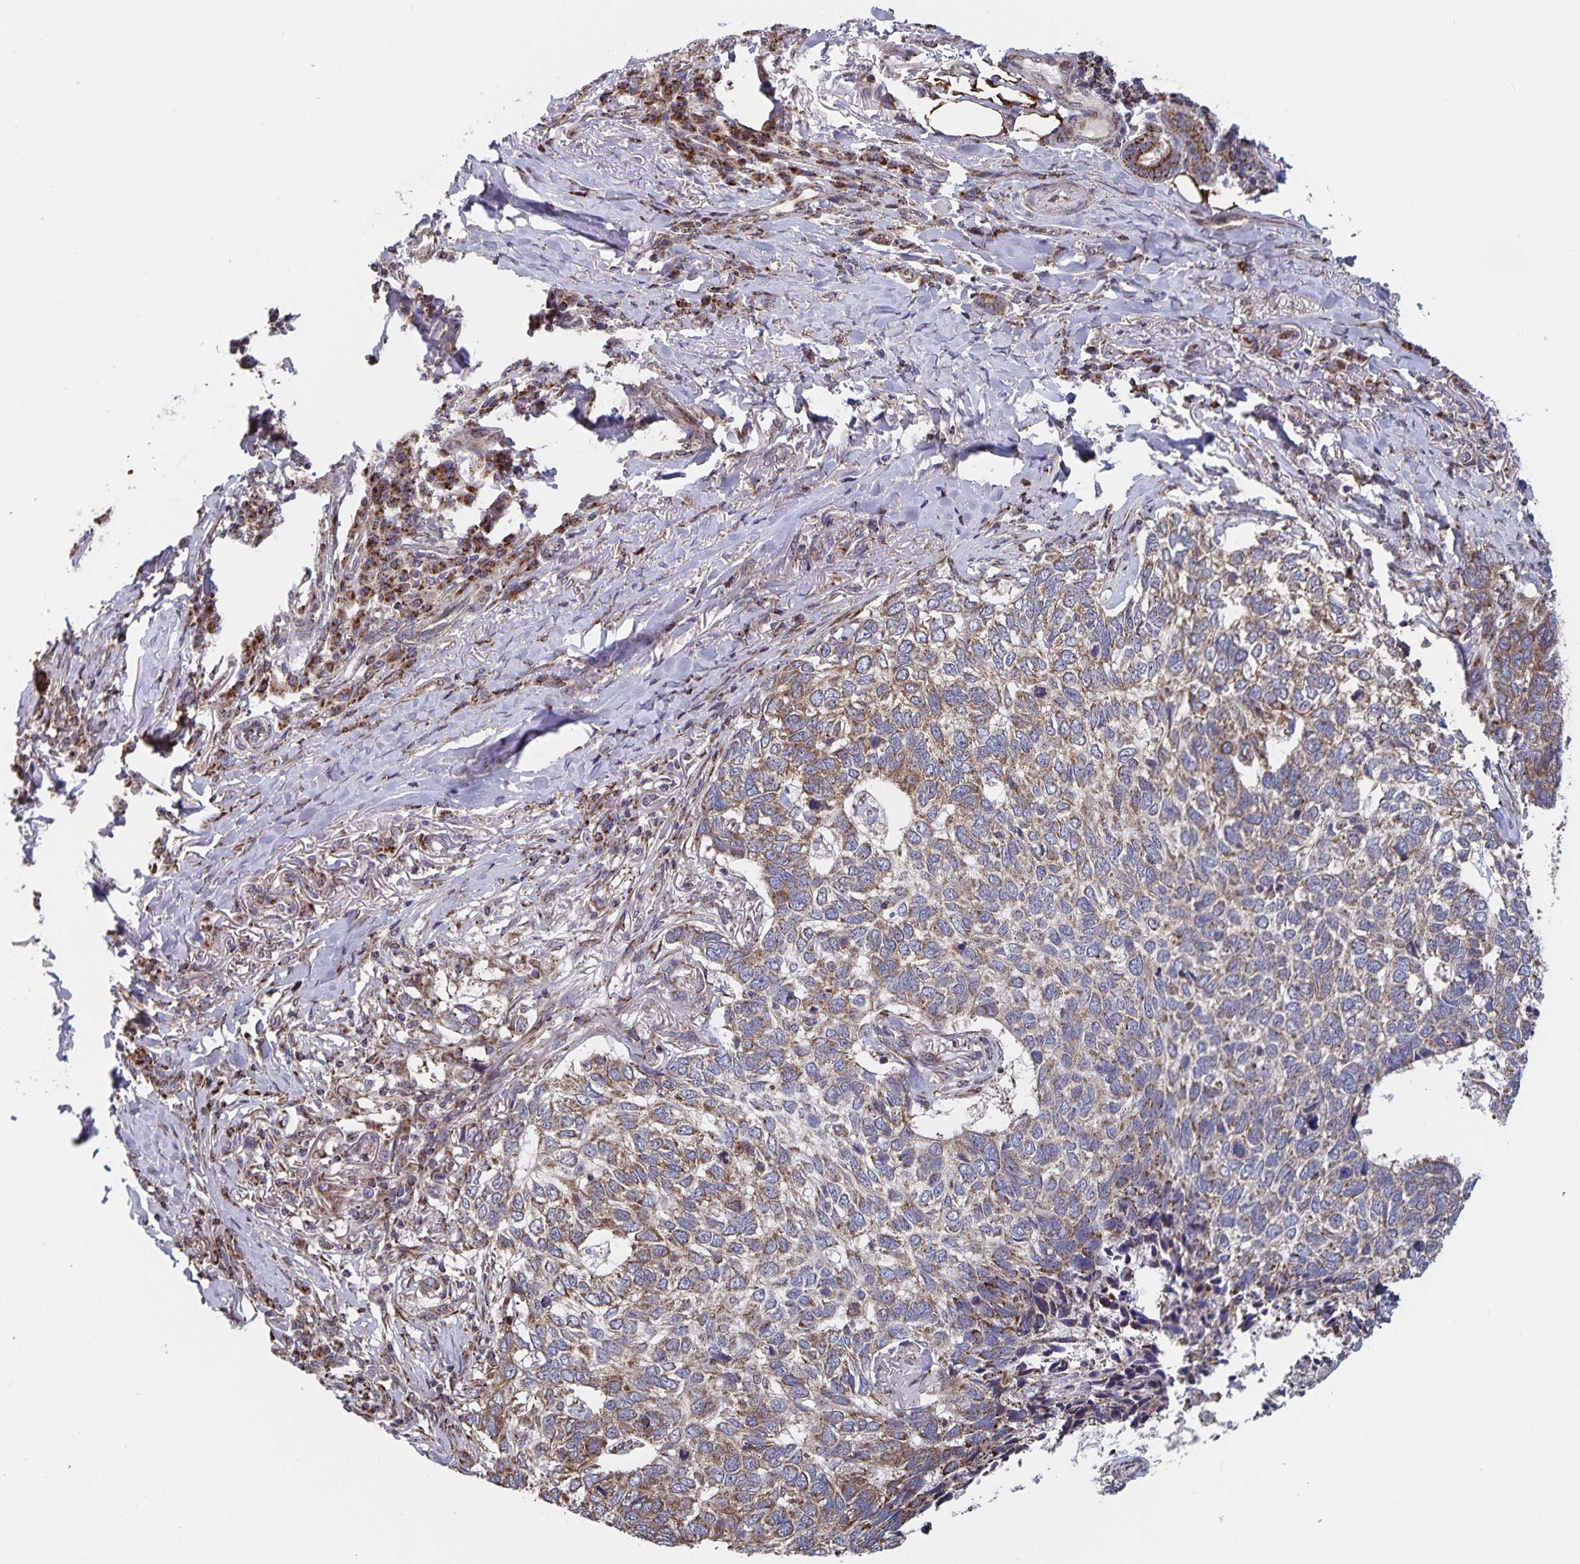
{"staining": {"intensity": "weak", "quantity": ">75%", "location": "cytoplasmic/membranous"}, "tissue": "skin cancer", "cell_type": "Tumor cells", "image_type": "cancer", "snomed": [{"axis": "morphology", "description": "Basal cell carcinoma"}, {"axis": "topography", "description": "Skin"}], "caption": "Immunohistochemistry (IHC) histopathology image of human skin cancer (basal cell carcinoma) stained for a protein (brown), which demonstrates low levels of weak cytoplasmic/membranous positivity in about >75% of tumor cells.", "gene": "ACACA", "patient": {"sex": "female", "age": 65}}